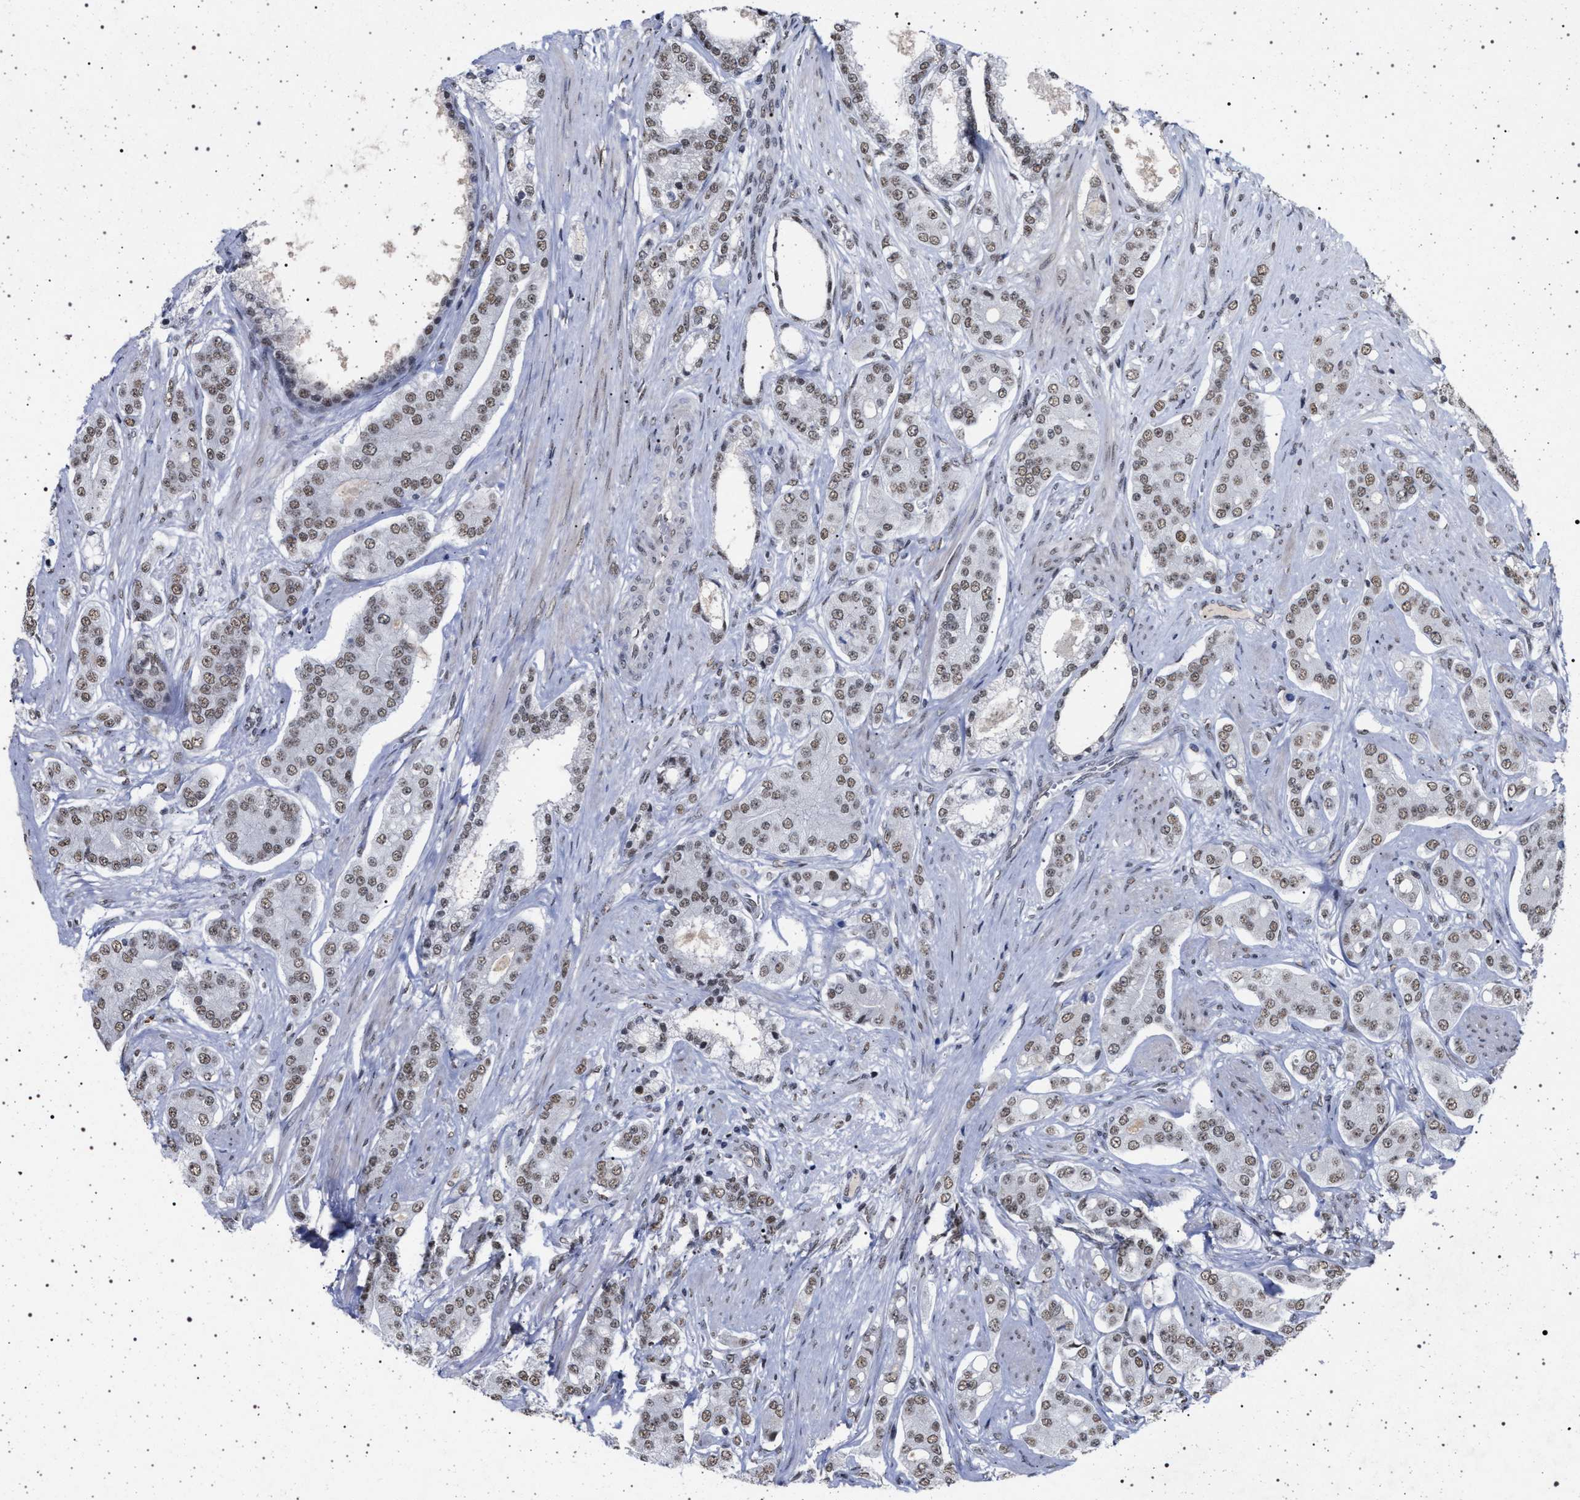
{"staining": {"intensity": "weak", "quantity": ">75%", "location": "nuclear"}, "tissue": "prostate cancer", "cell_type": "Tumor cells", "image_type": "cancer", "snomed": [{"axis": "morphology", "description": "Adenocarcinoma, High grade"}, {"axis": "topography", "description": "Prostate"}], "caption": "Immunohistochemical staining of prostate cancer reveals low levels of weak nuclear protein expression in approximately >75% of tumor cells. (Stains: DAB (3,3'-diaminobenzidine) in brown, nuclei in blue, Microscopy: brightfield microscopy at high magnification).", "gene": "PHF12", "patient": {"sex": "male", "age": 71}}